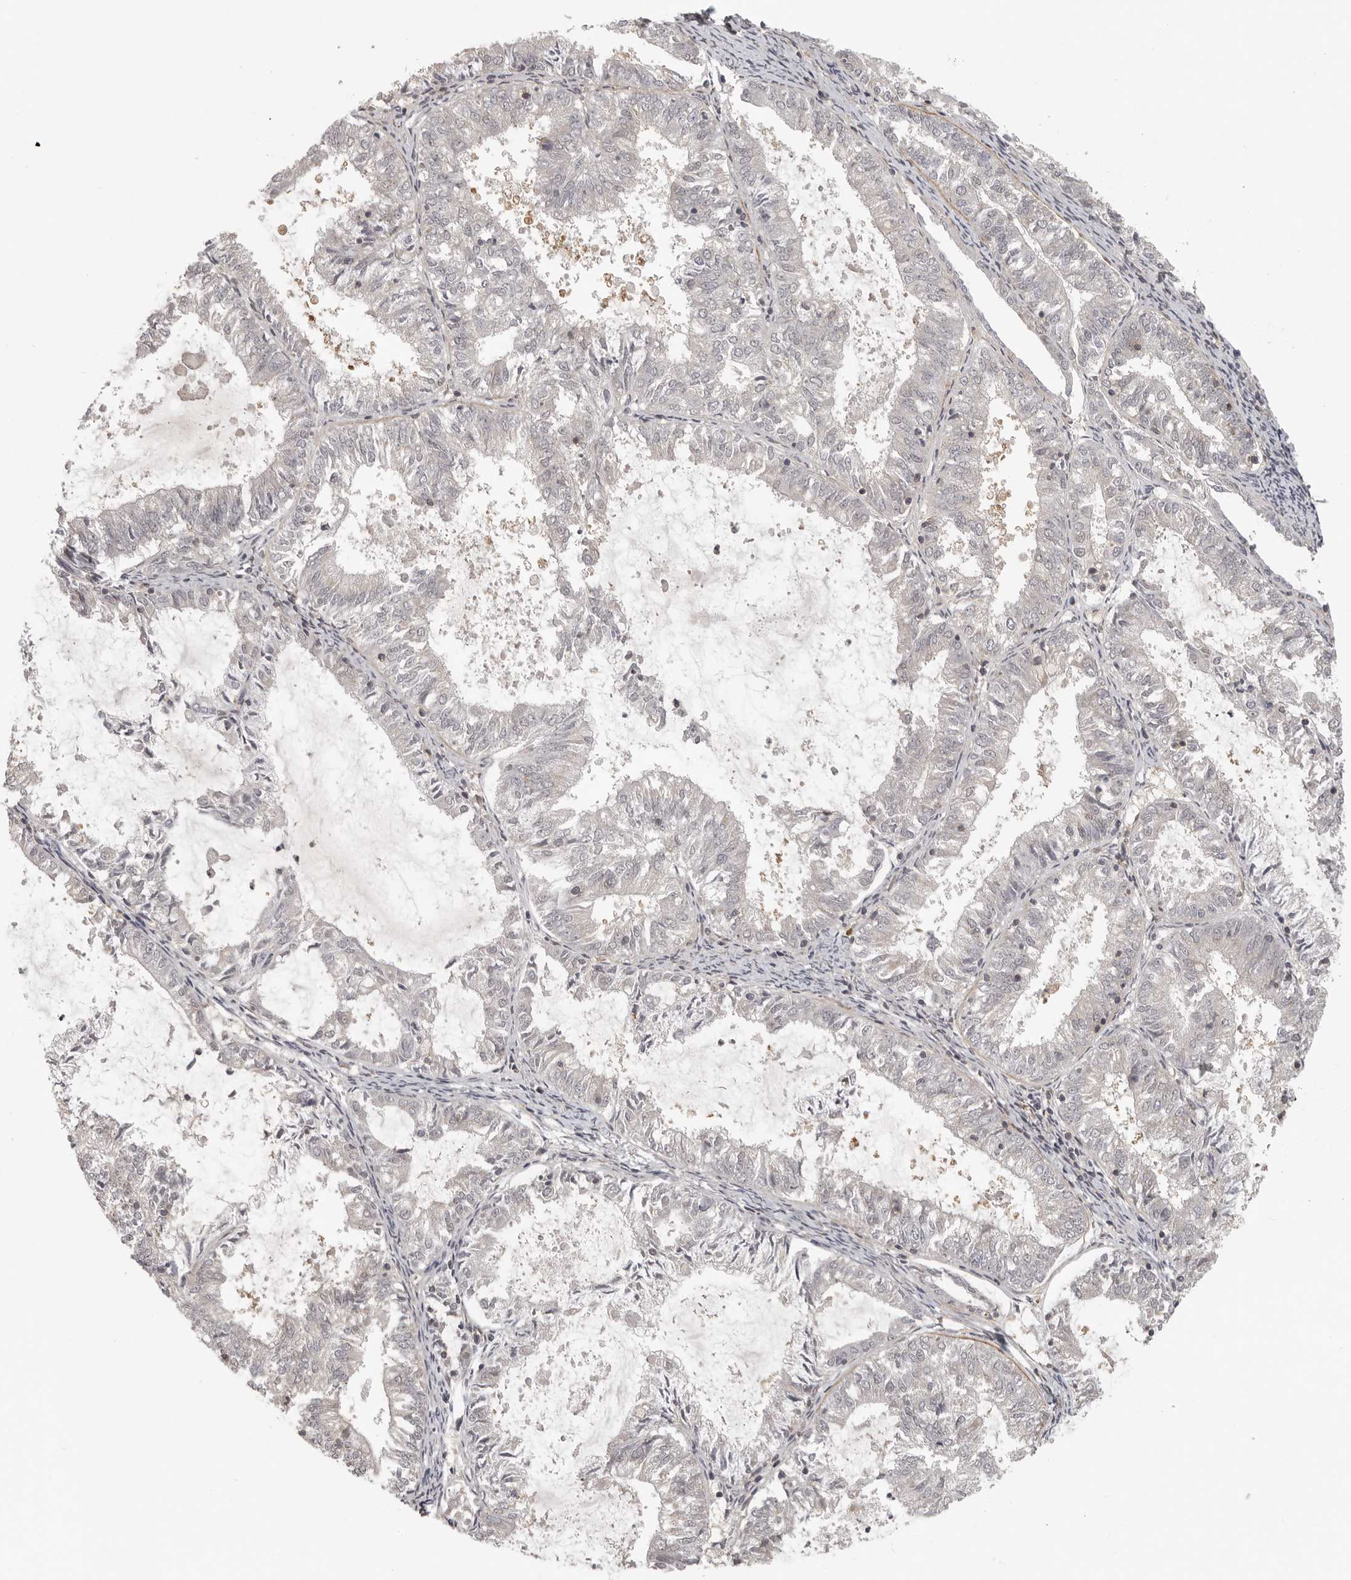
{"staining": {"intensity": "negative", "quantity": "none", "location": "none"}, "tissue": "endometrial cancer", "cell_type": "Tumor cells", "image_type": "cancer", "snomed": [{"axis": "morphology", "description": "Adenocarcinoma, NOS"}, {"axis": "topography", "description": "Endometrium"}], "caption": "Endometrial cancer (adenocarcinoma) stained for a protein using immunohistochemistry (IHC) reveals no staining tumor cells.", "gene": "UROD", "patient": {"sex": "female", "age": 57}}